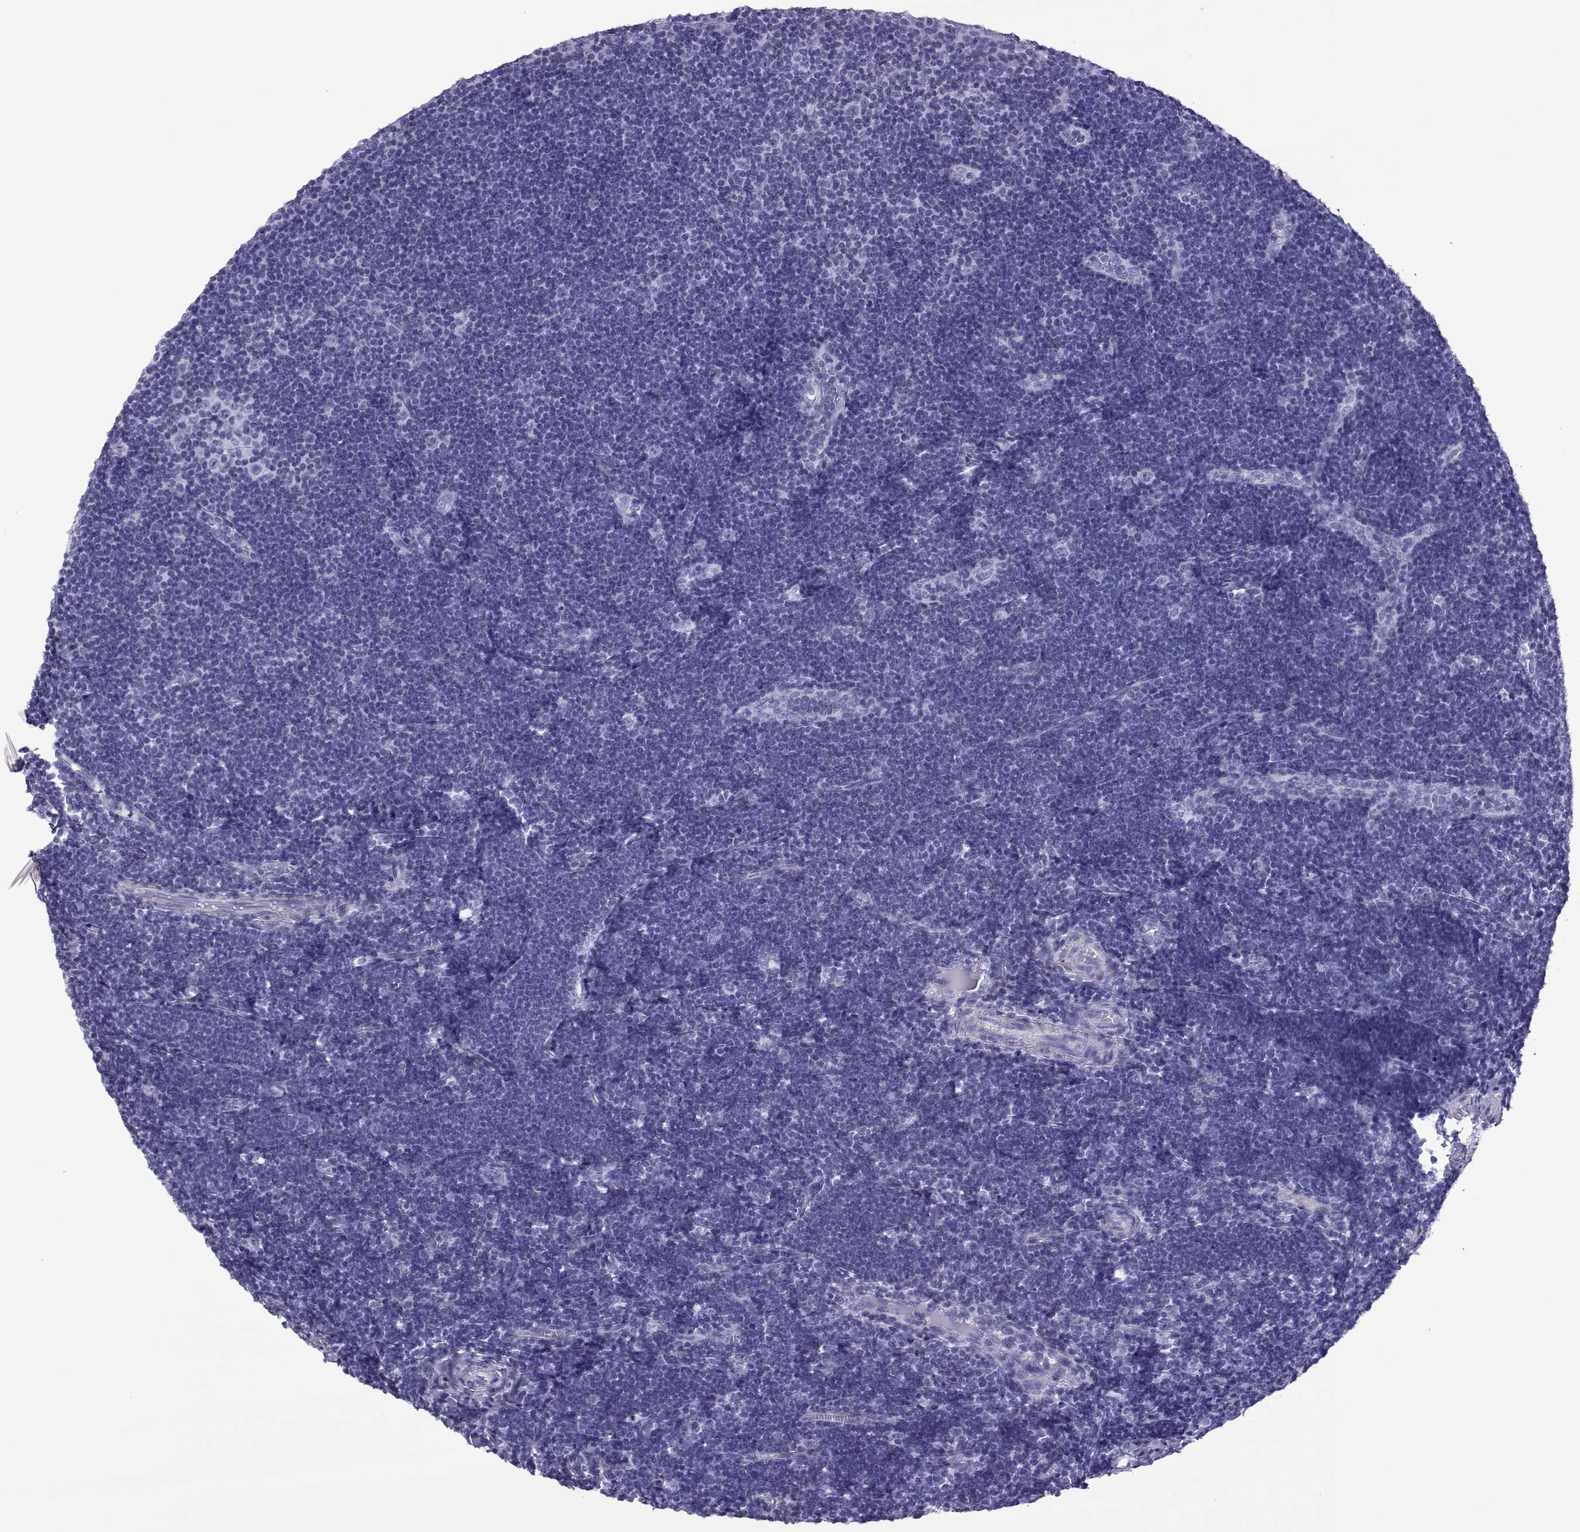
{"staining": {"intensity": "negative", "quantity": "none", "location": "none"}, "tissue": "tonsil", "cell_type": "Germinal center cells", "image_type": "normal", "snomed": [{"axis": "morphology", "description": "Normal tissue, NOS"}, {"axis": "topography", "description": "Tonsil"}], "caption": "The immunohistochemistry (IHC) image has no significant positivity in germinal center cells of tonsil. (DAB immunohistochemistry (IHC), high magnification).", "gene": "SPANXA1", "patient": {"sex": "female", "age": 13}}